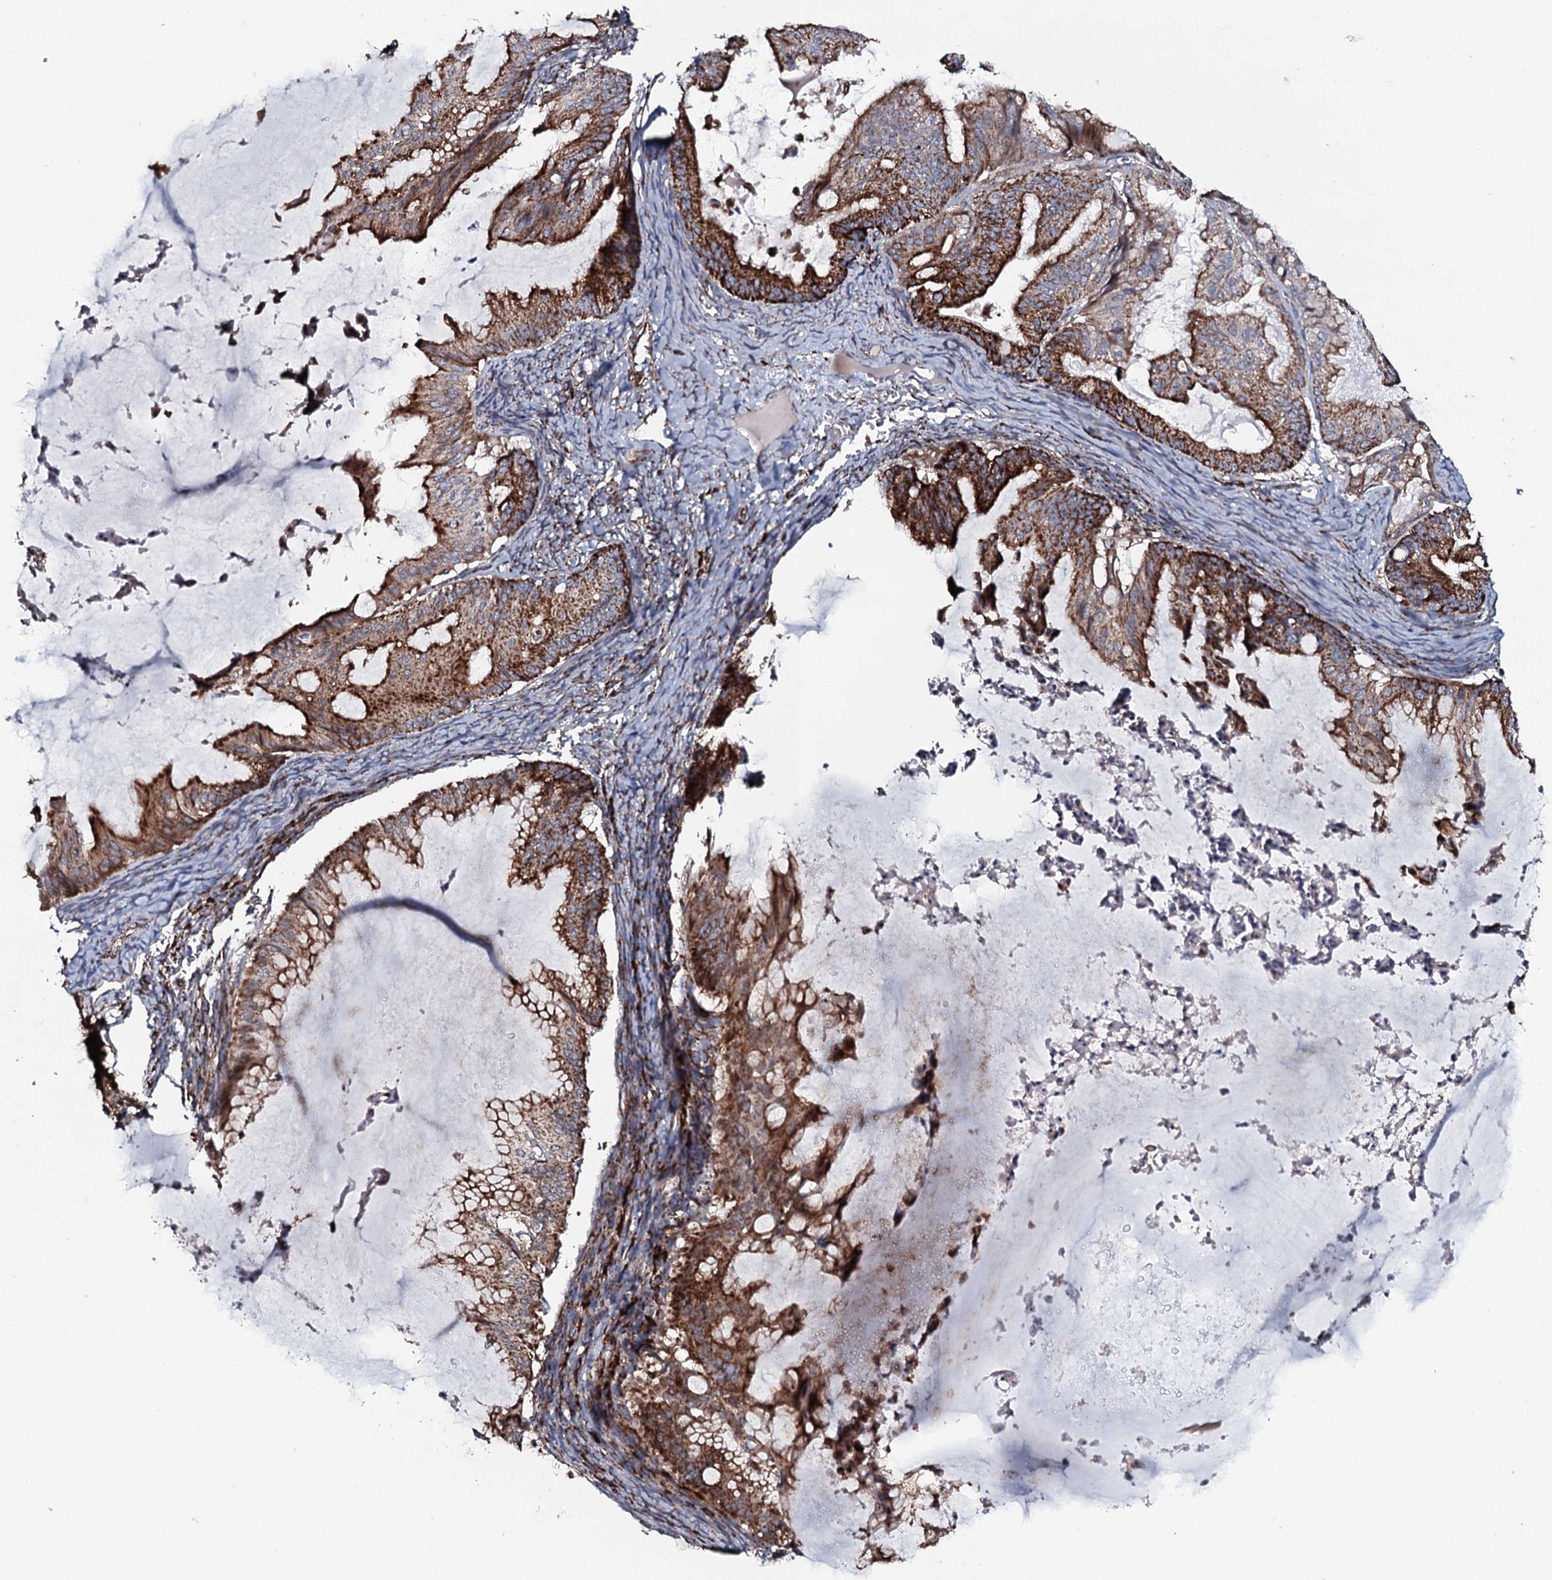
{"staining": {"intensity": "strong", "quantity": ">75%", "location": "cytoplasmic/membranous"}, "tissue": "ovarian cancer", "cell_type": "Tumor cells", "image_type": "cancer", "snomed": [{"axis": "morphology", "description": "Cystadenocarcinoma, mucinous, NOS"}, {"axis": "topography", "description": "Ovary"}], "caption": "The photomicrograph exhibits staining of ovarian cancer (mucinous cystadenocarcinoma), revealing strong cytoplasmic/membranous protein staining (brown color) within tumor cells. The protein of interest is stained brown, and the nuclei are stained in blue (DAB IHC with brightfield microscopy, high magnification).", "gene": "EVC2", "patient": {"sex": "female", "age": 71}}